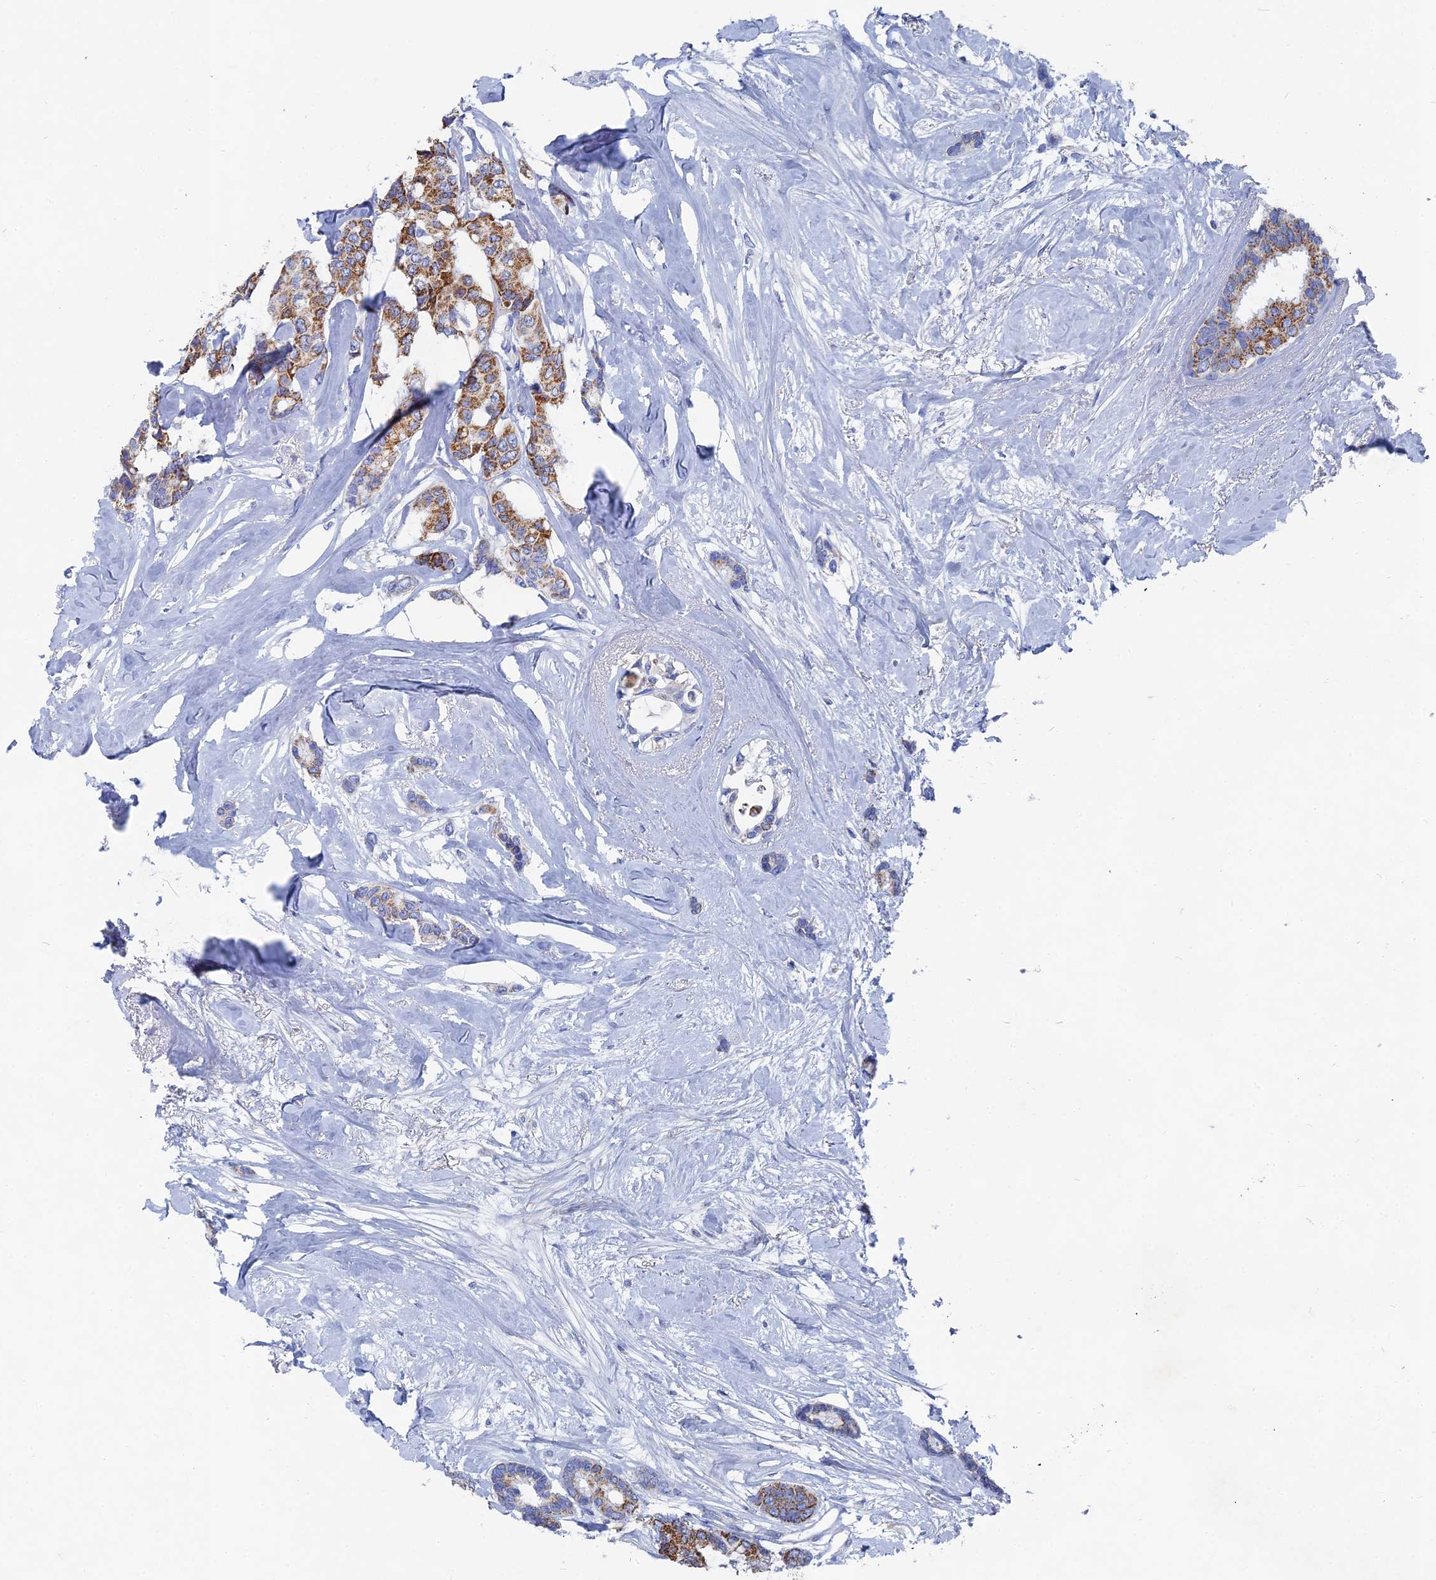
{"staining": {"intensity": "moderate", "quantity": "25%-75%", "location": "cytoplasmic/membranous"}, "tissue": "breast cancer", "cell_type": "Tumor cells", "image_type": "cancer", "snomed": [{"axis": "morphology", "description": "Duct carcinoma"}, {"axis": "topography", "description": "Breast"}], "caption": "IHC (DAB (3,3'-diaminobenzidine)) staining of breast infiltrating ductal carcinoma demonstrates moderate cytoplasmic/membranous protein positivity in approximately 25%-75% of tumor cells.", "gene": "HIGD1A", "patient": {"sex": "female", "age": 87}}